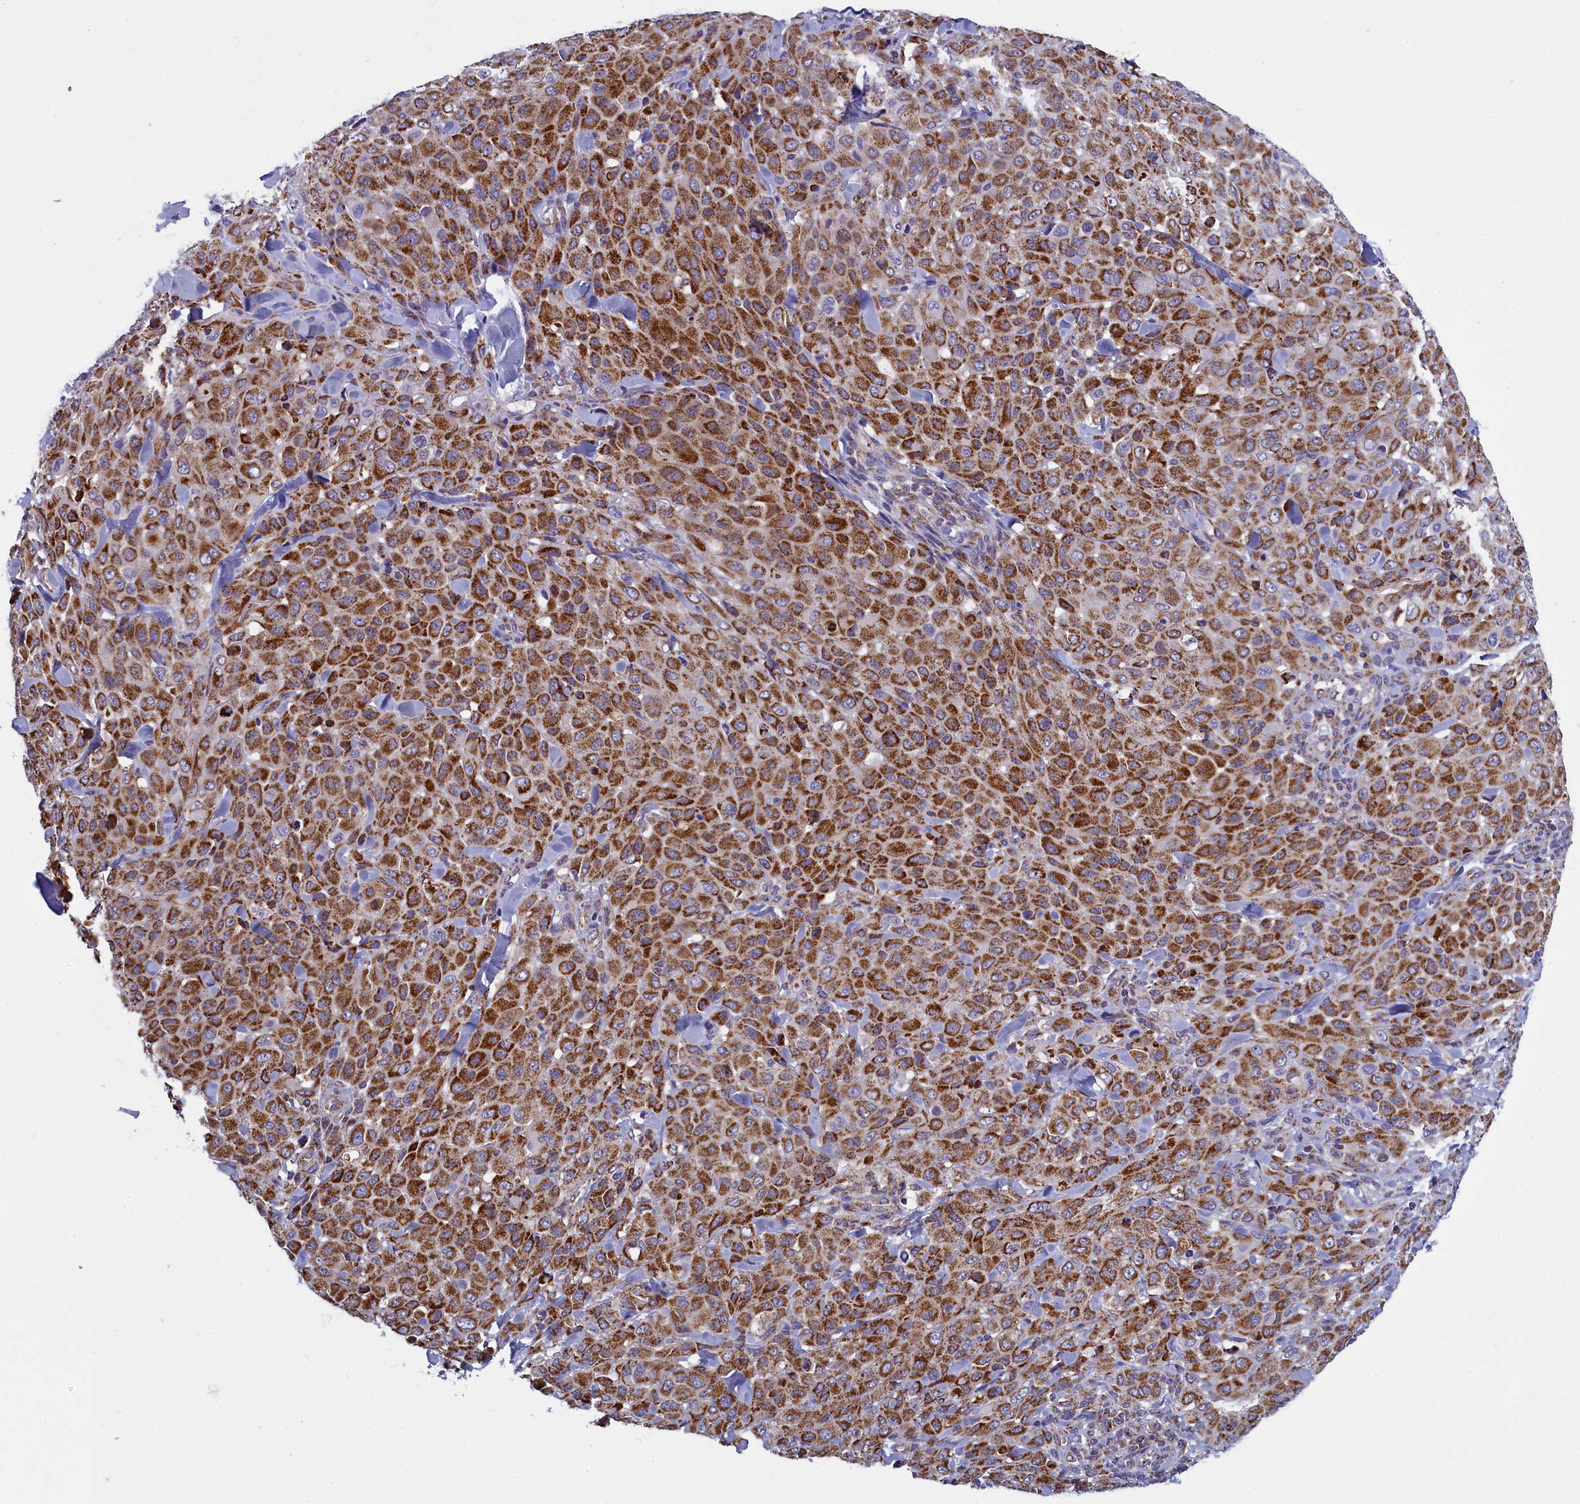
{"staining": {"intensity": "strong", "quantity": ">75%", "location": "cytoplasmic/membranous"}, "tissue": "melanoma", "cell_type": "Tumor cells", "image_type": "cancer", "snomed": [{"axis": "morphology", "description": "Malignant melanoma, Metastatic site"}, {"axis": "topography", "description": "Skin"}], "caption": "An immunohistochemistry micrograph of neoplastic tissue is shown. Protein staining in brown highlights strong cytoplasmic/membranous positivity in malignant melanoma (metastatic site) within tumor cells.", "gene": "IFT122", "patient": {"sex": "female", "age": 81}}